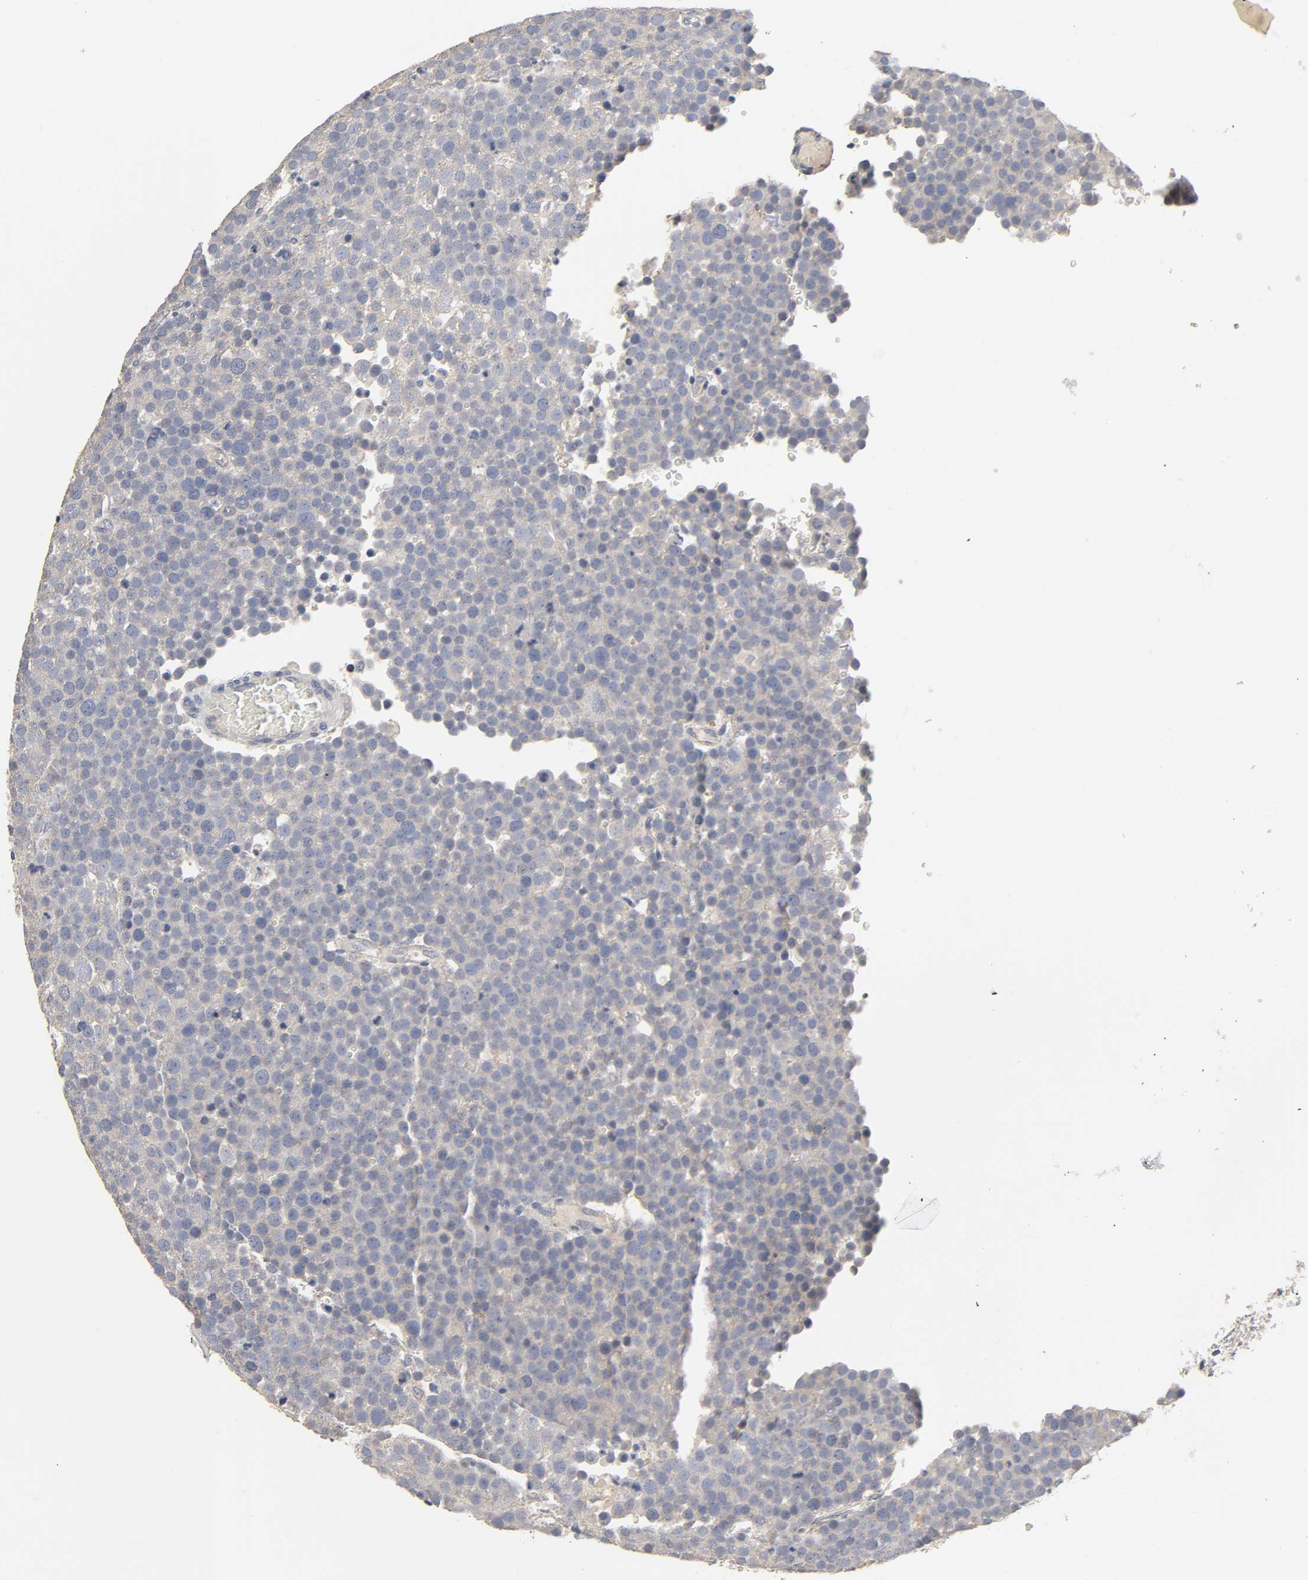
{"staining": {"intensity": "negative", "quantity": "none", "location": "none"}, "tissue": "testis cancer", "cell_type": "Tumor cells", "image_type": "cancer", "snomed": [{"axis": "morphology", "description": "Seminoma, NOS"}, {"axis": "topography", "description": "Testis"}], "caption": "Protein analysis of testis cancer exhibits no significant staining in tumor cells.", "gene": "SLC10A2", "patient": {"sex": "male", "age": 71}}